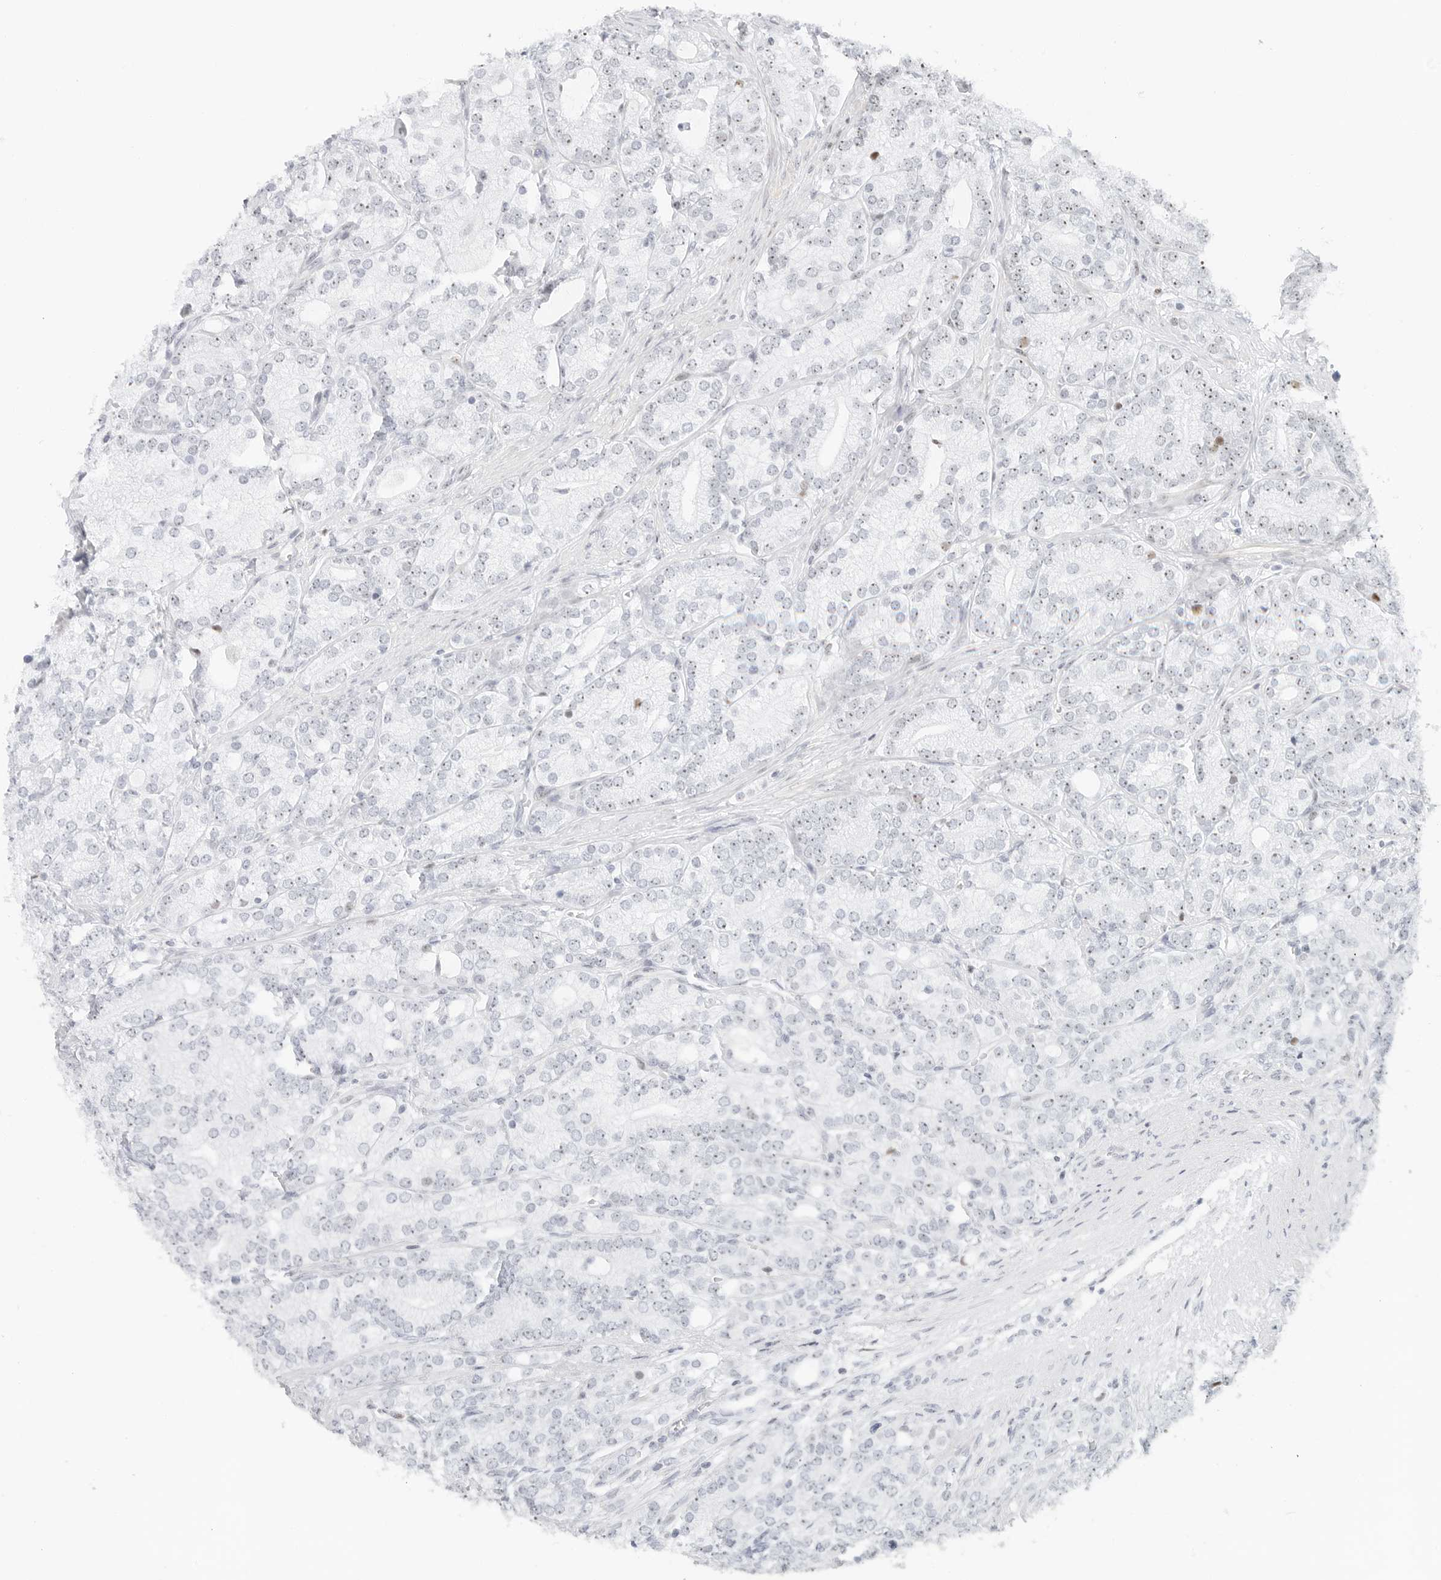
{"staining": {"intensity": "negative", "quantity": "none", "location": "none"}, "tissue": "prostate cancer", "cell_type": "Tumor cells", "image_type": "cancer", "snomed": [{"axis": "morphology", "description": "Adenocarcinoma, High grade"}, {"axis": "topography", "description": "Prostate"}], "caption": "Prostate adenocarcinoma (high-grade) was stained to show a protein in brown. There is no significant staining in tumor cells.", "gene": "NTMT2", "patient": {"sex": "male", "age": 57}}